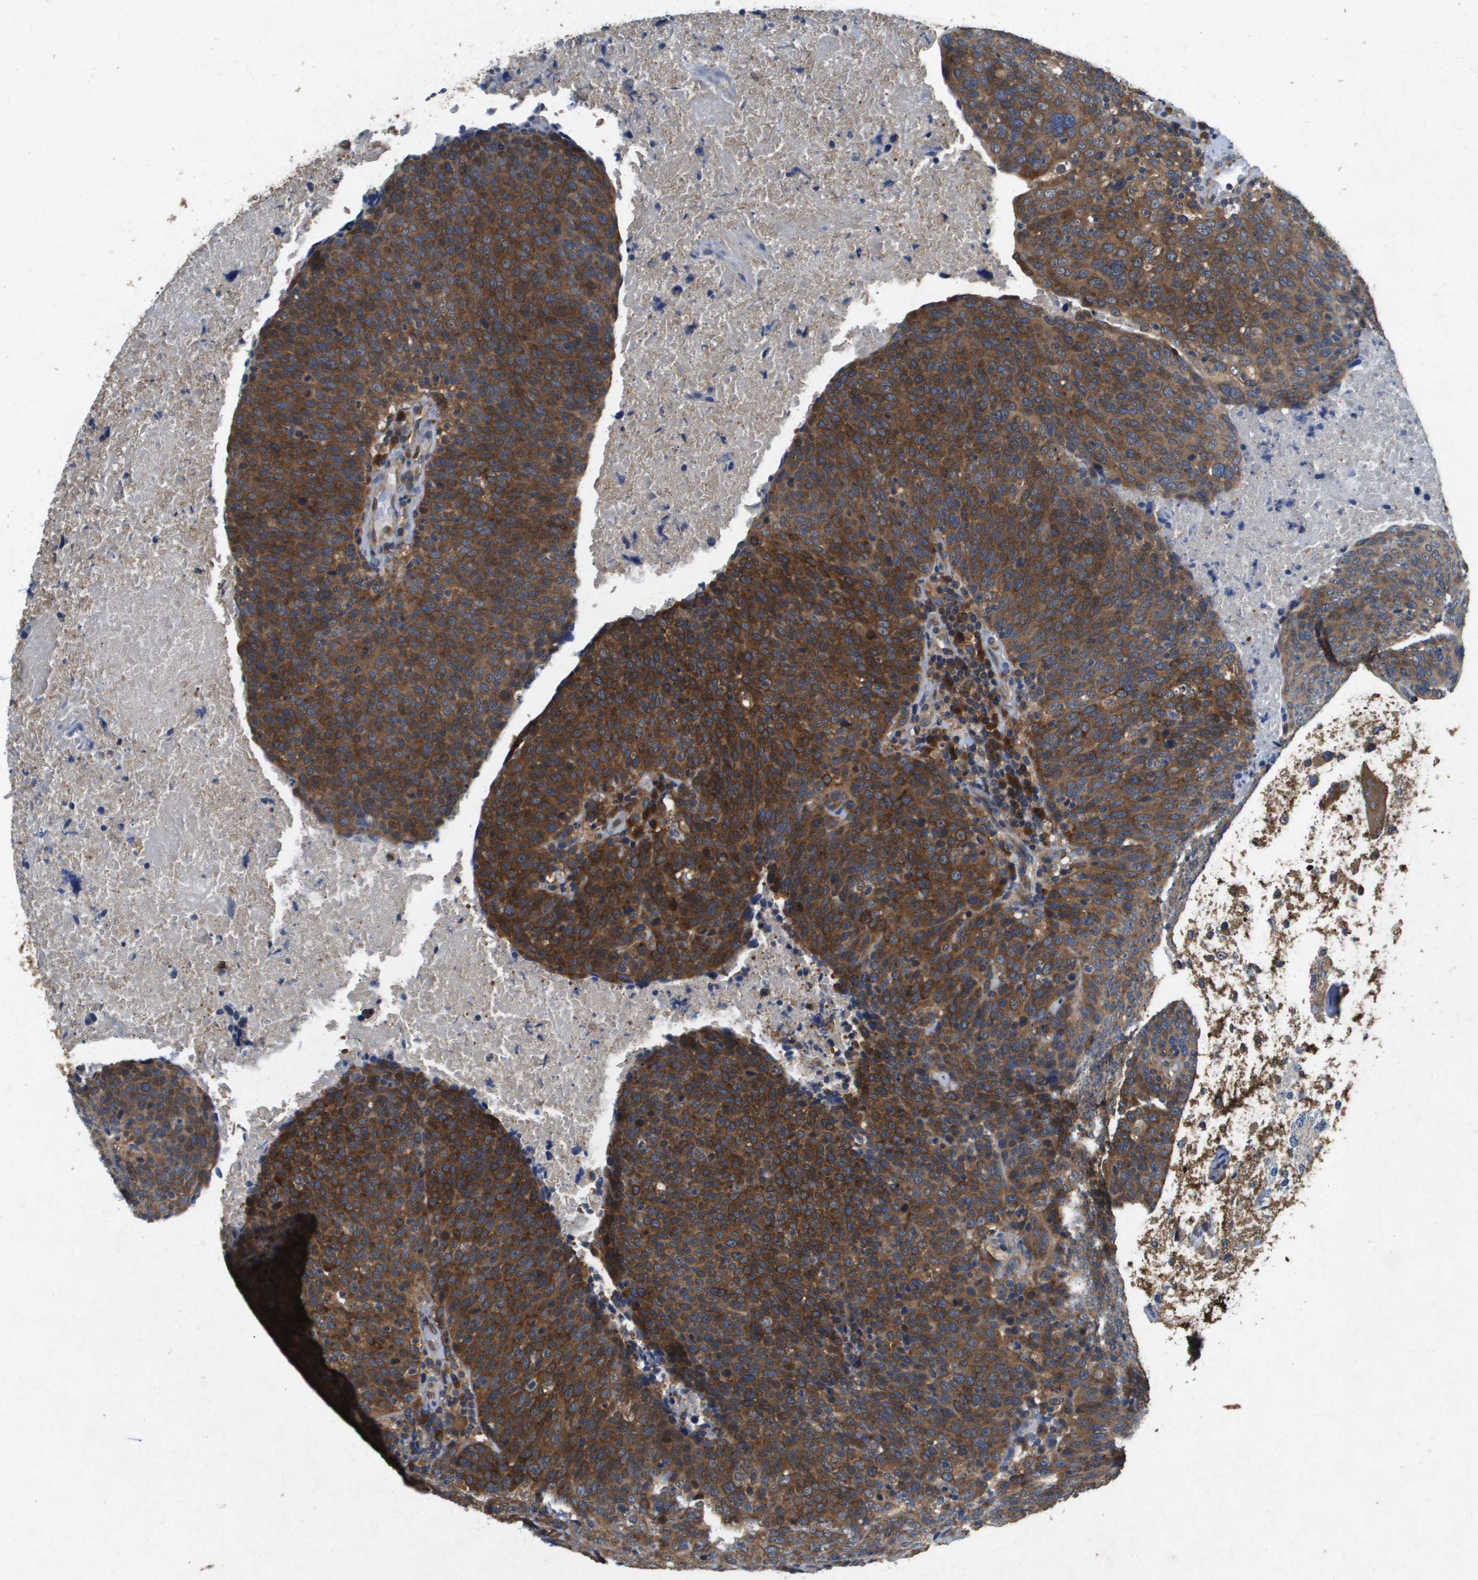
{"staining": {"intensity": "strong", "quantity": ">75%", "location": "cytoplasmic/membranous"}, "tissue": "head and neck cancer", "cell_type": "Tumor cells", "image_type": "cancer", "snomed": [{"axis": "morphology", "description": "Squamous cell carcinoma, NOS"}, {"axis": "morphology", "description": "Squamous cell carcinoma, metastatic, NOS"}, {"axis": "topography", "description": "Lymph node"}, {"axis": "topography", "description": "Head-Neck"}], "caption": "Protein expression analysis of human head and neck cancer reveals strong cytoplasmic/membranous positivity in about >75% of tumor cells. (Brightfield microscopy of DAB IHC at high magnification).", "gene": "PTPRT", "patient": {"sex": "male", "age": 62}}